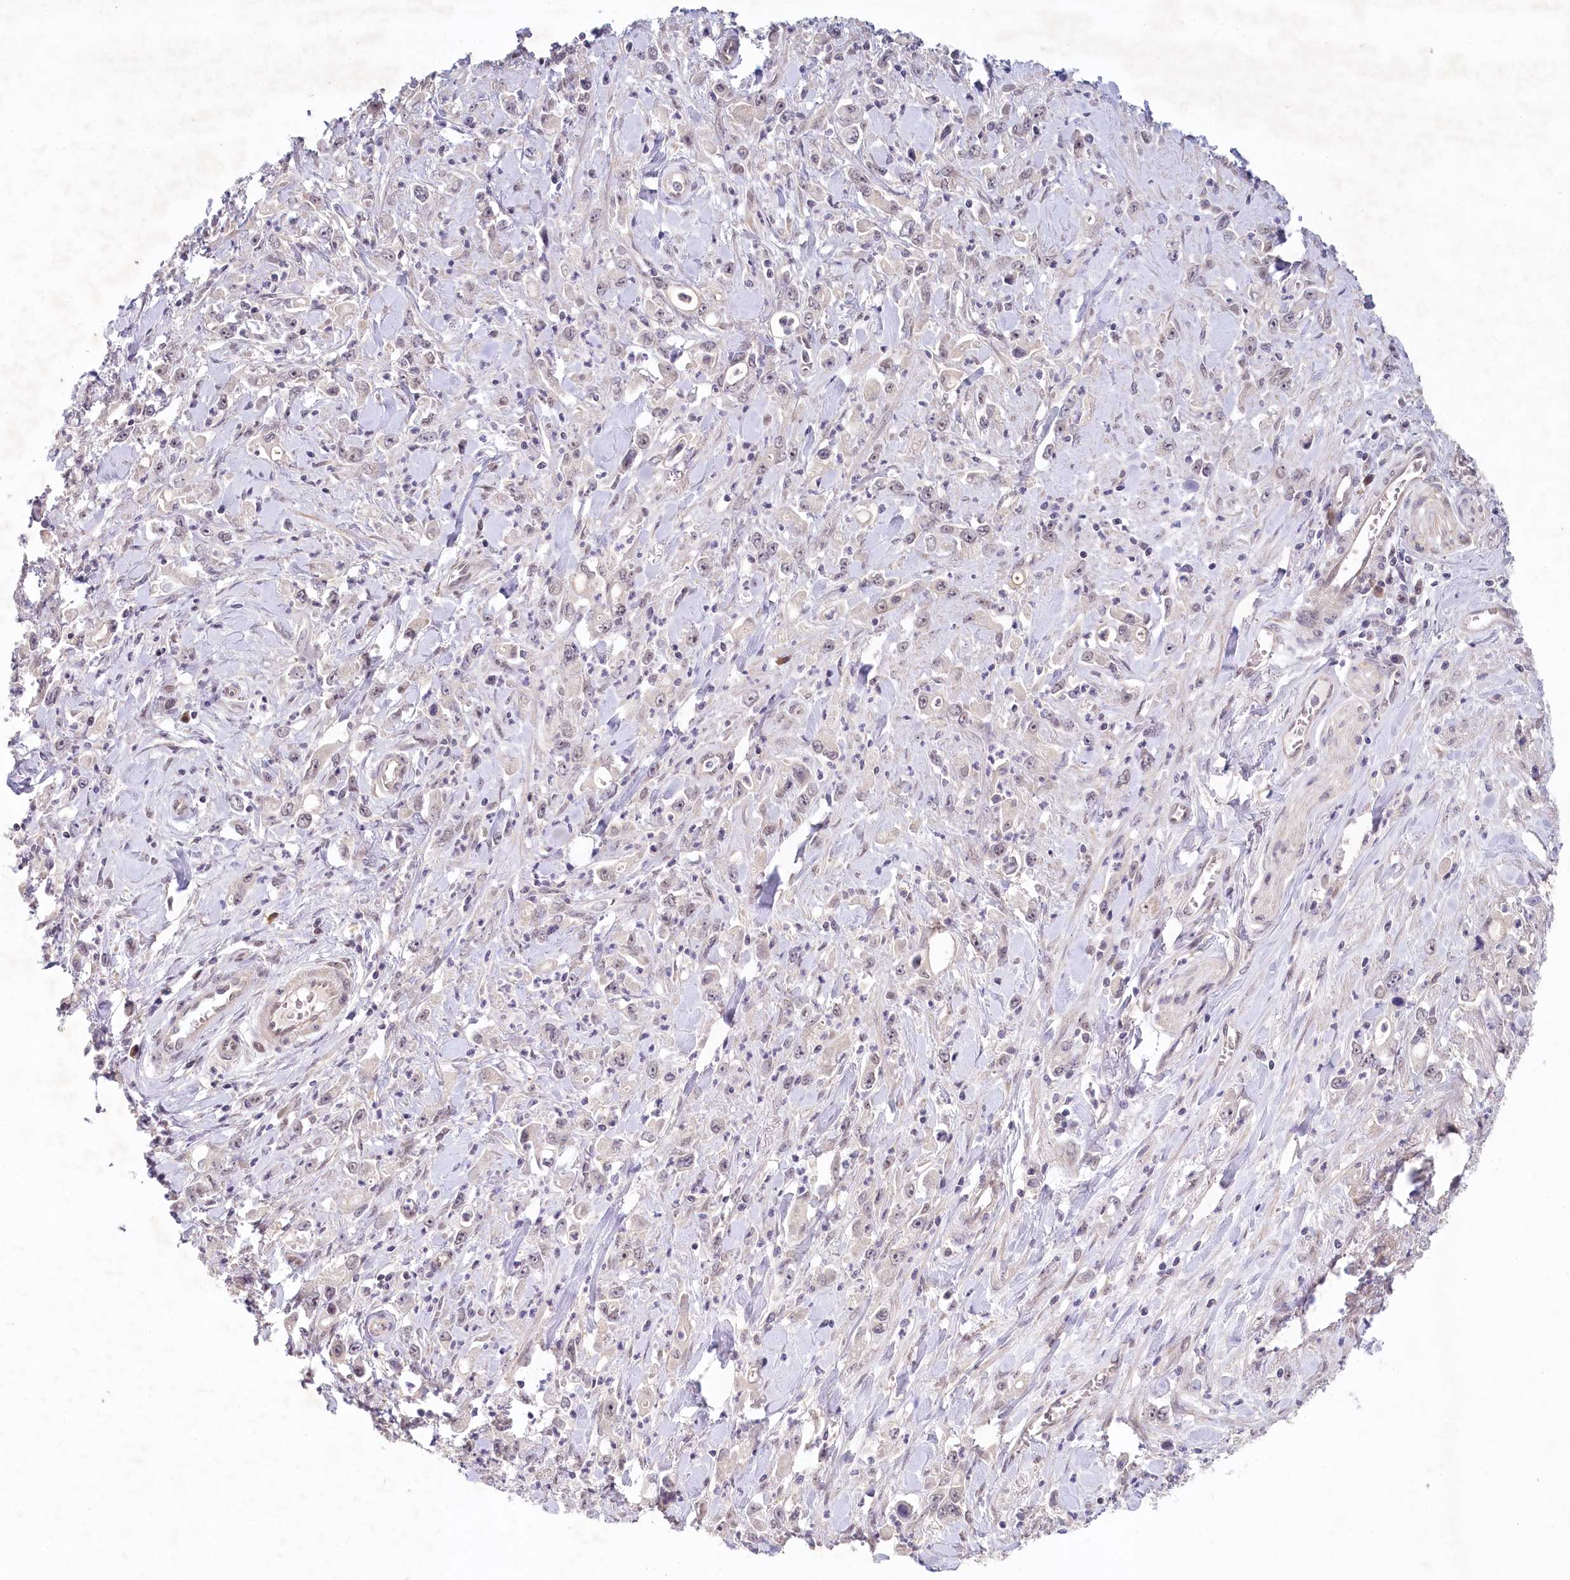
{"staining": {"intensity": "weak", "quantity": "<25%", "location": "nuclear"}, "tissue": "stomach cancer", "cell_type": "Tumor cells", "image_type": "cancer", "snomed": [{"axis": "morphology", "description": "Adenocarcinoma, NOS"}, {"axis": "topography", "description": "Stomach, lower"}], "caption": "The histopathology image displays no staining of tumor cells in stomach cancer. Nuclei are stained in blue.", "gene": "AMTN", "patient": {"sex": "female", "age": 43}}